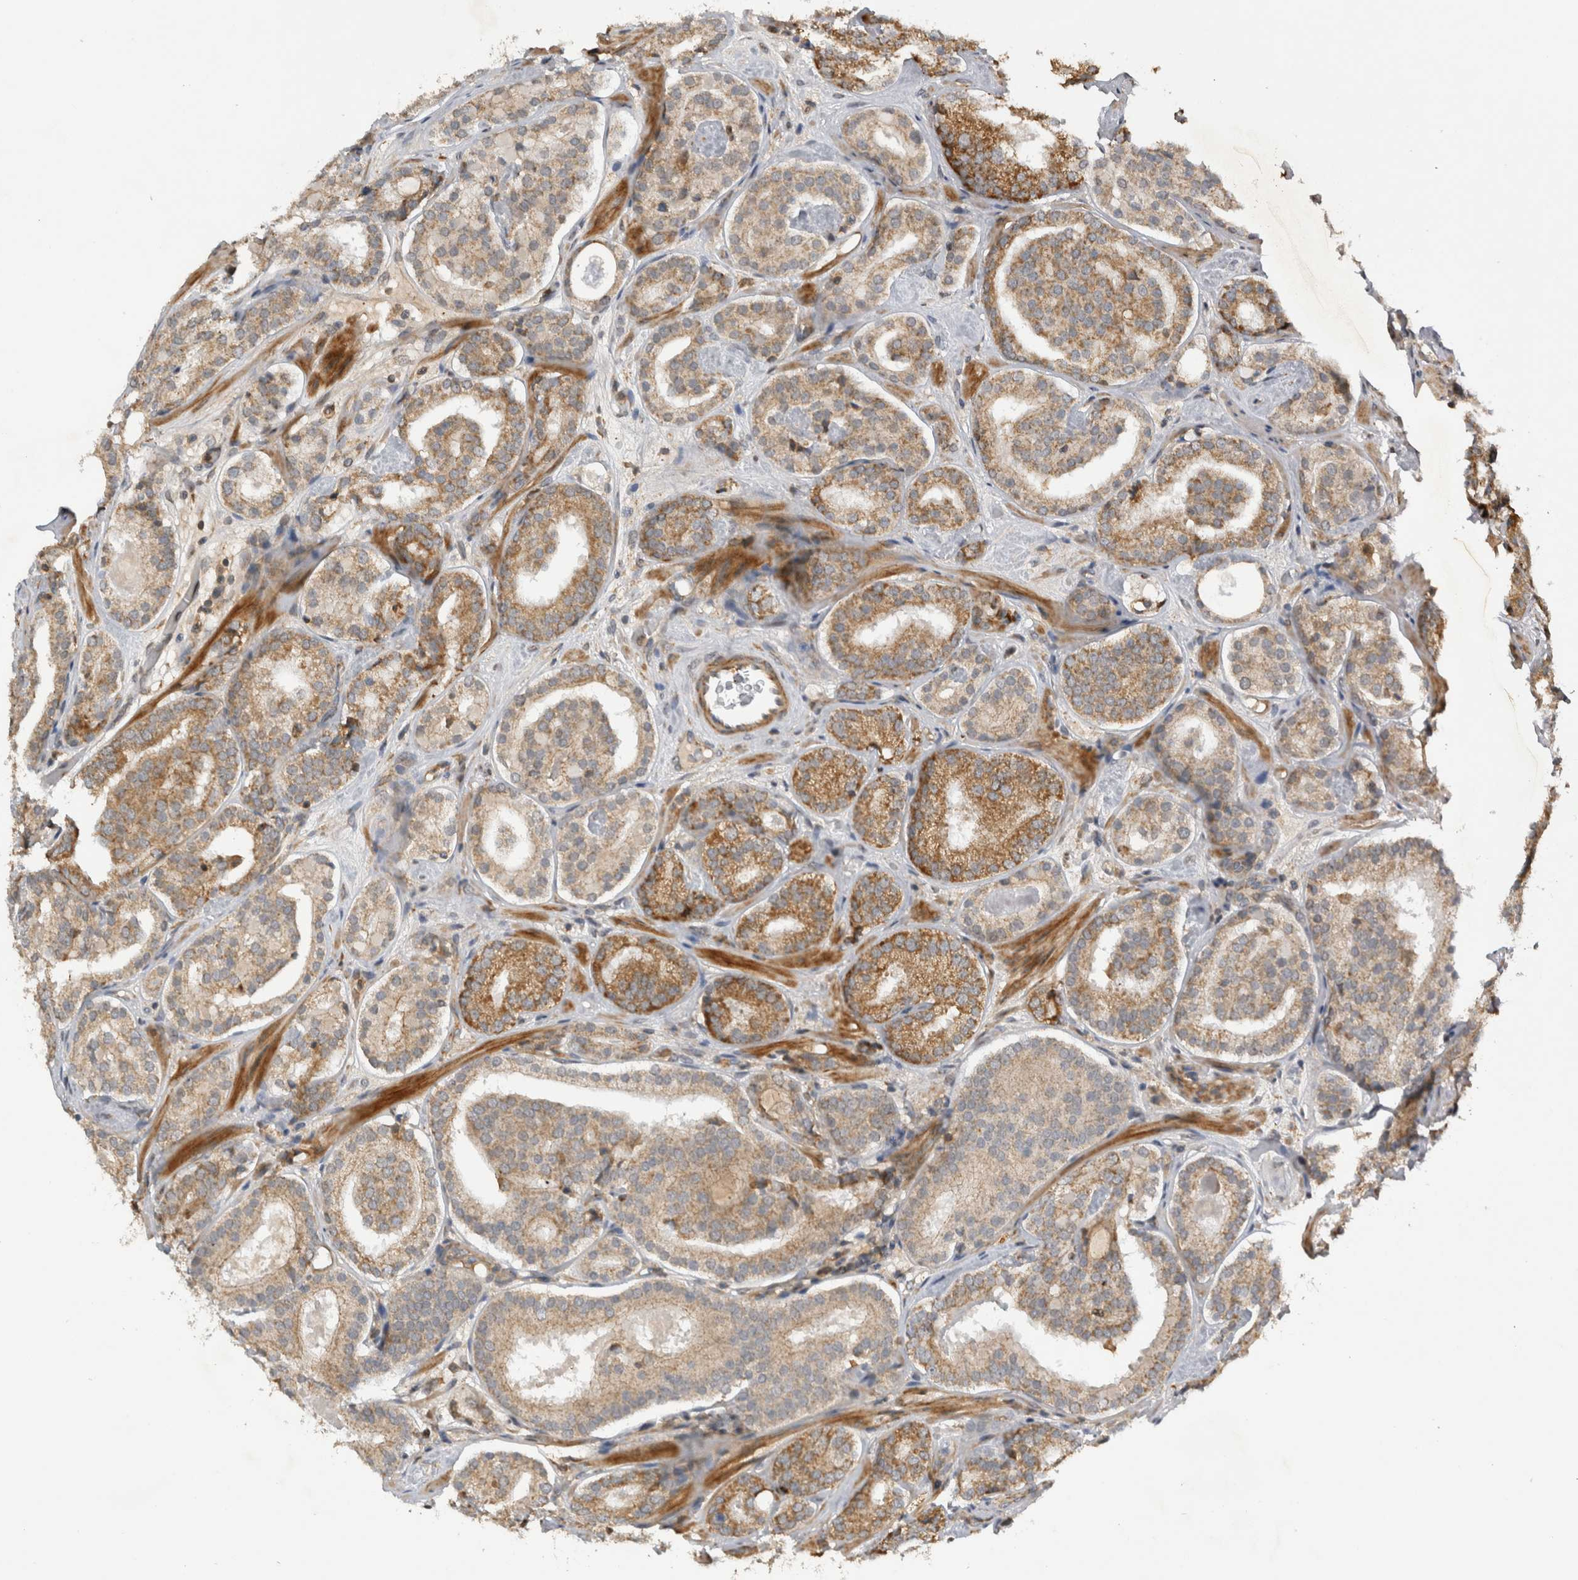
{"staining": {"intensity": "moderate", "quantity": ">75%", "location": "cytoplasmic/membranous"}, "tissue": "prostate cancer", "cell_type": "Tumor cells", "image_type": "cancer", "snomed": [{"axis": "morphology", "description": "Adenocarcinoma, Low grade"}, {"axis": "topography", "description": "Prostate"}], "caption": "Prostate low-grade adenocarcinoma stained with a brown dye reveals moderate cytoplasmic/membranous positive positivity in about >75% of tumor cells.", "gene": "KCNIP1", "patient": {"sex": "male", "age": 69}}